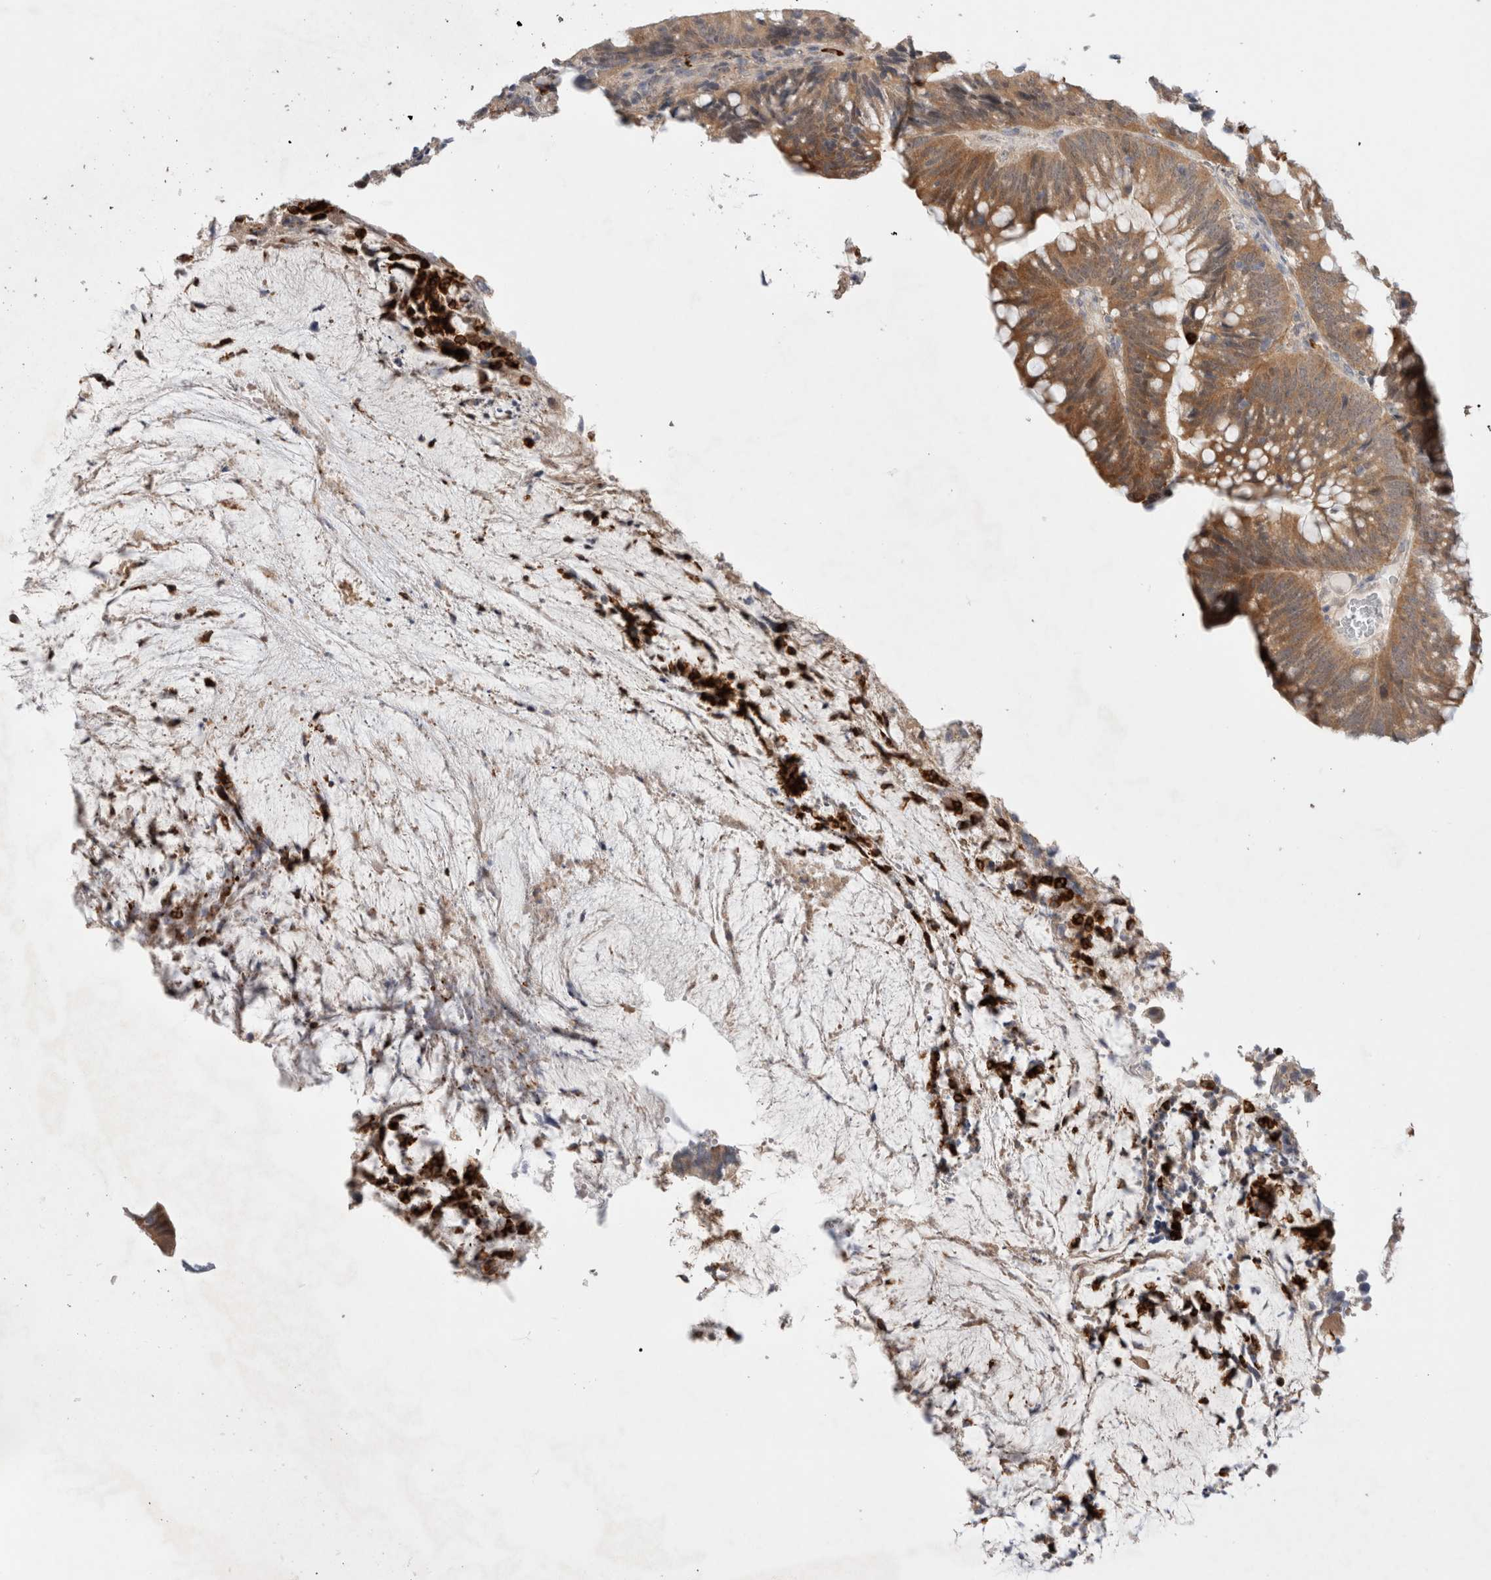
{"staining": {"intensity": "moderate", "quantity": ">75%", "location": "cytoplasmic/membranous"}, "tissue": "colorectal cancer", "cell_type": "Tumor cells", "image_type": "cancer", "snomed": [{"axis": "morphology", "description": "Adenocarcinoma, NOS"}, {"axis": "topography", "description": "Colon"}], "caption": "Tumor cells display moderate cytoplasmic/membranous positivity in about >75% of cells in colorectal cancer. (IHC, brightfield microscopy, high magnification).", "gene": "GSDMB", "patient": {"sex": "female", "age": 66}}